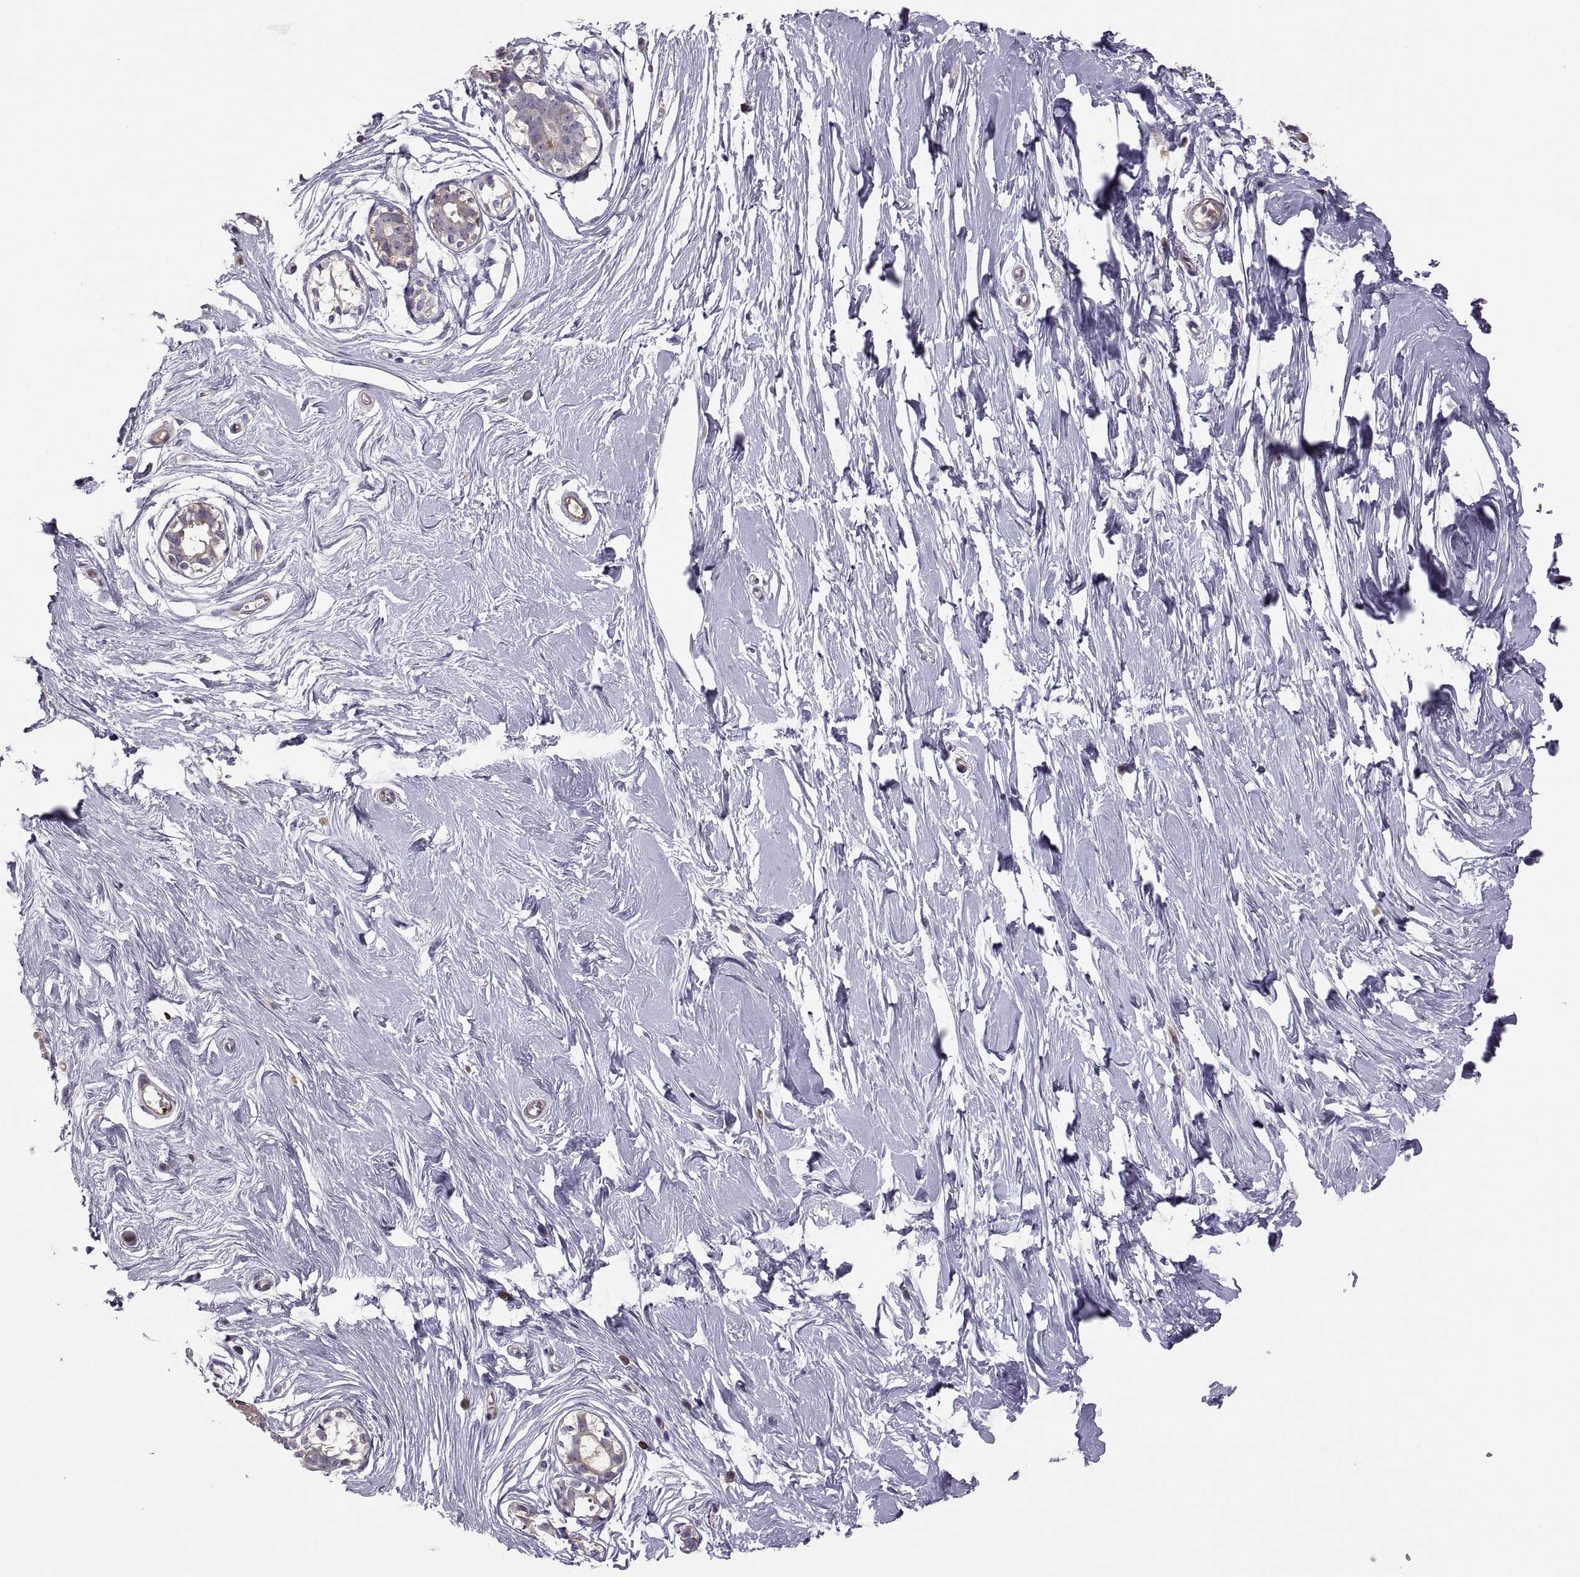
{"staining": {"intensity": "negative", "quantity": "none", "location": "none"}, "tissue": "breast", "cell_type": "Adipocytes", "image_type": "normal", "snomed": [{"axis": "morphology", "description": "Normal tissue, NOS"}, {"axis": "topography", "description": "Breast"}], "caption": "Breast stained for a protein using immunohistochemistry reveals no expression adipocytes.", "gene": "SPATA32", "patient": {"sex": "female", "age": 49}}